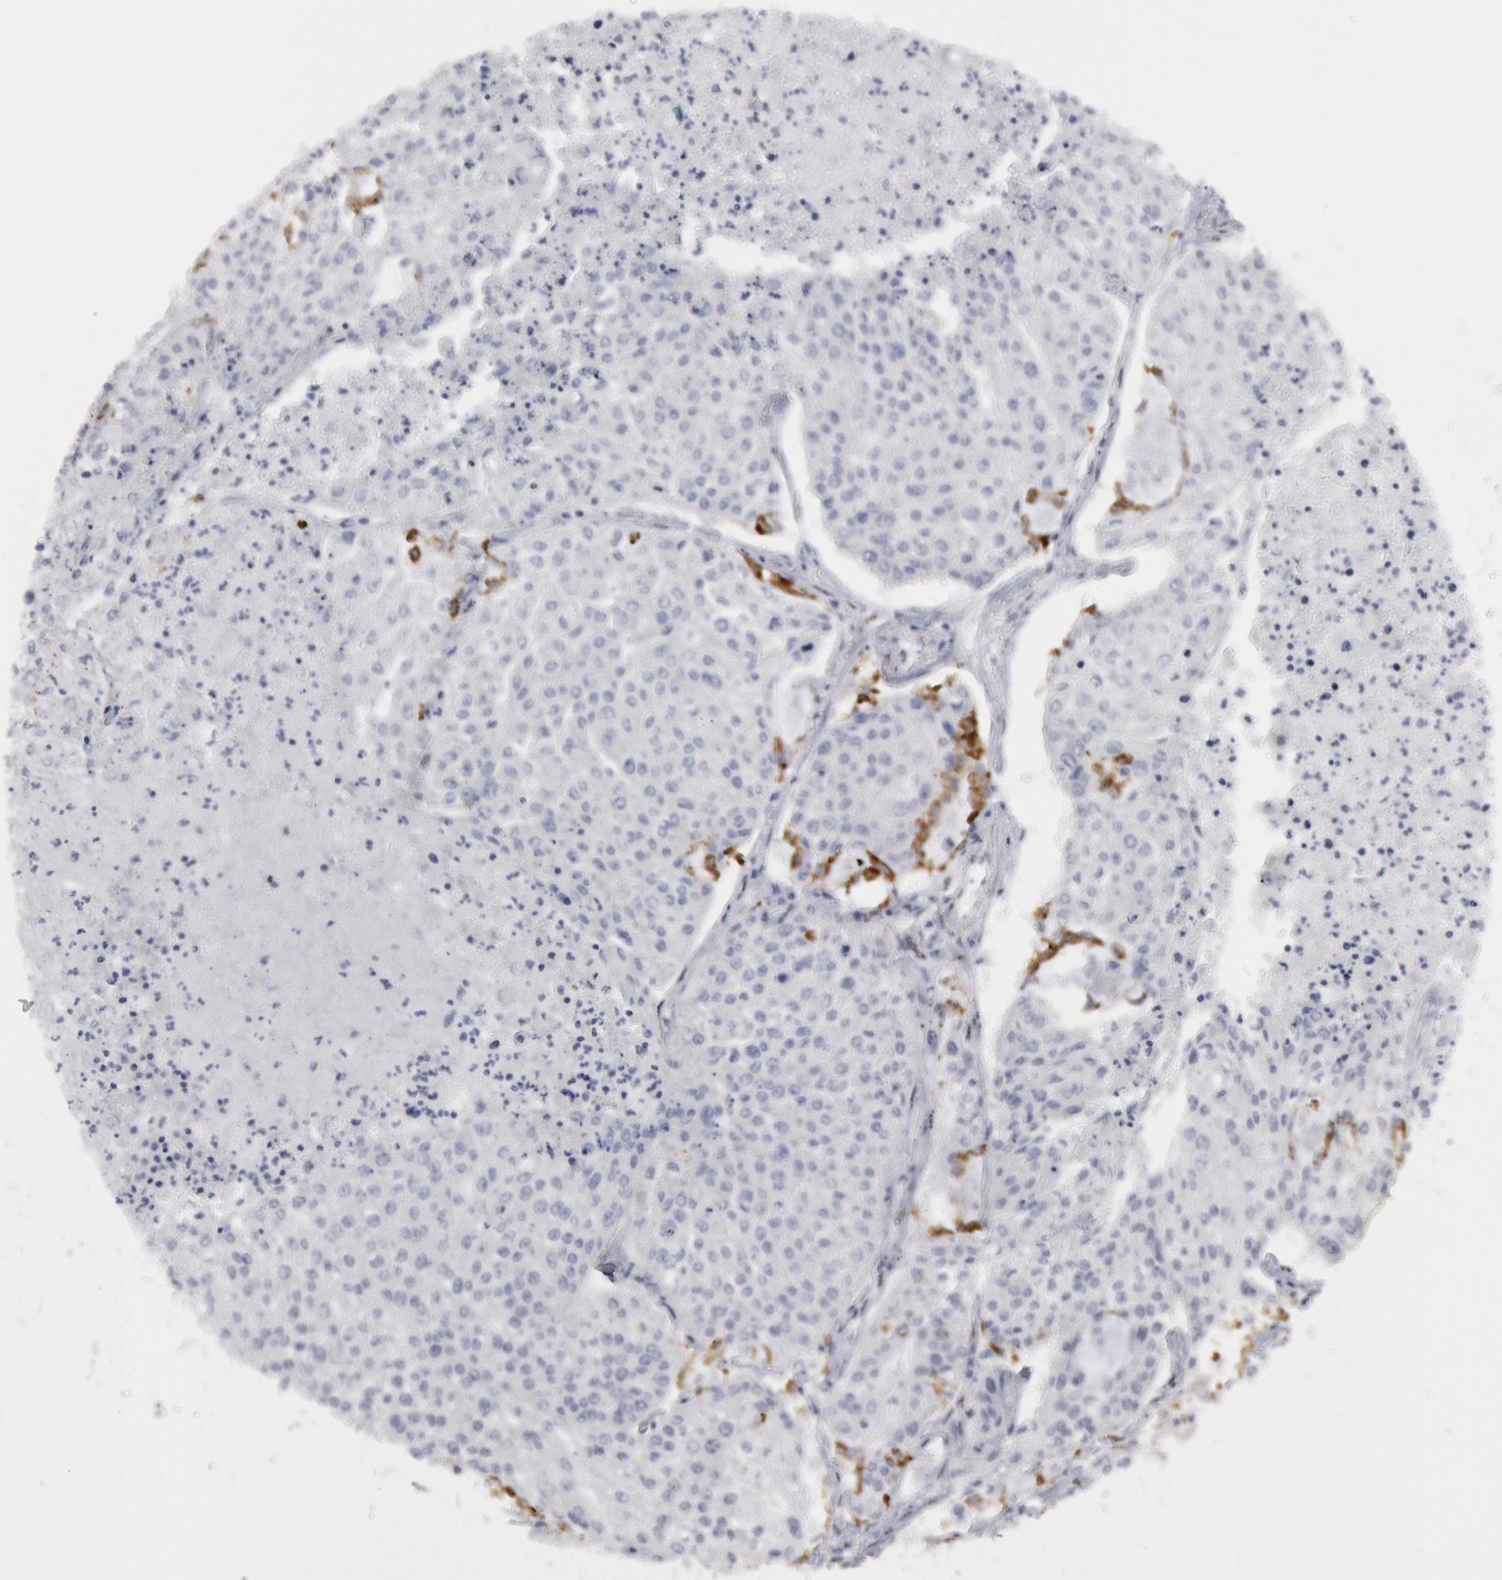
{"staining": {"intensity": "negative", "quantity": "none", "location": "none"}, "tissue": "lung cancer", "cell_type": "Tumor cells", "image_type": "cancer", "snomed": [{"axis": "morphology", "description": "Squamous cell carcinoma, NOS"}, {"axis": "topography", "description": "Lung"}], "caption": "Histopathology image shows no protein positivity in tumor cells of lung cancer tissue. Brightfield microscopy of IHC stained with DAB (3,3'-diaminobenzidine) (brown) and hematoxylin (blue), captured at high magnification.", "gene": "FOXO1", "patient": {"sex": "male", "age": 75}}